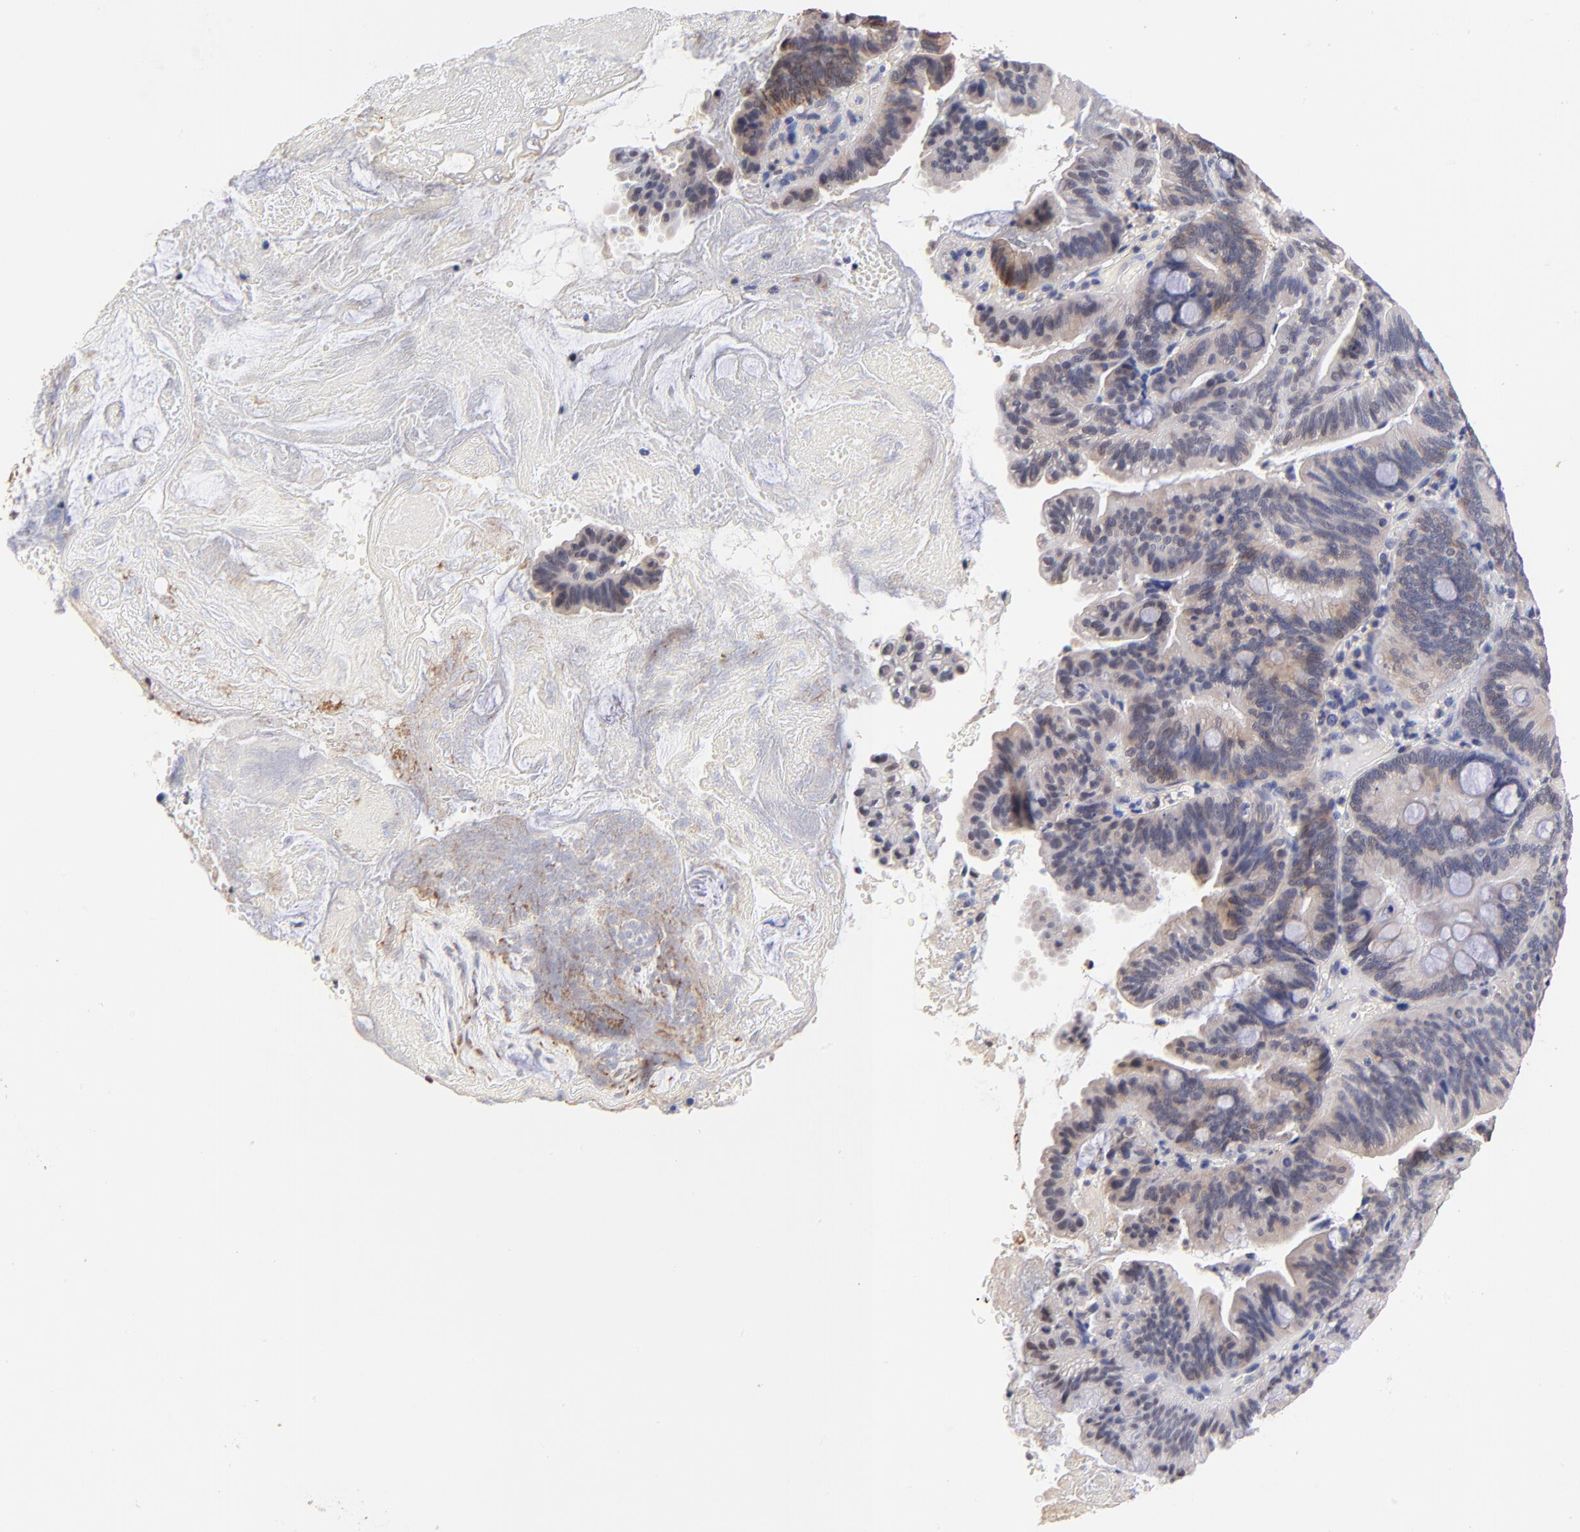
{"staining": {"intensity": "weak", "quantity": "<25%", "location": "cytoplasmic/membranous"}, "tissue": "pancreatic cancer", "cell_type": "Tumor cells", "image_type": "cancer", "snomed": [{"axis": "morphology", "description": "Adenocarcinoma, NOS"}, {"axis": "topography", "description": "Pancreas"}], "caption": "Immunohistochemical staining of human adenocarcinoma (pancreatic) shows no significant positivity in tumor cells.", "gene": "PTK7", "patient": {"sex": "male", "age": 82}}